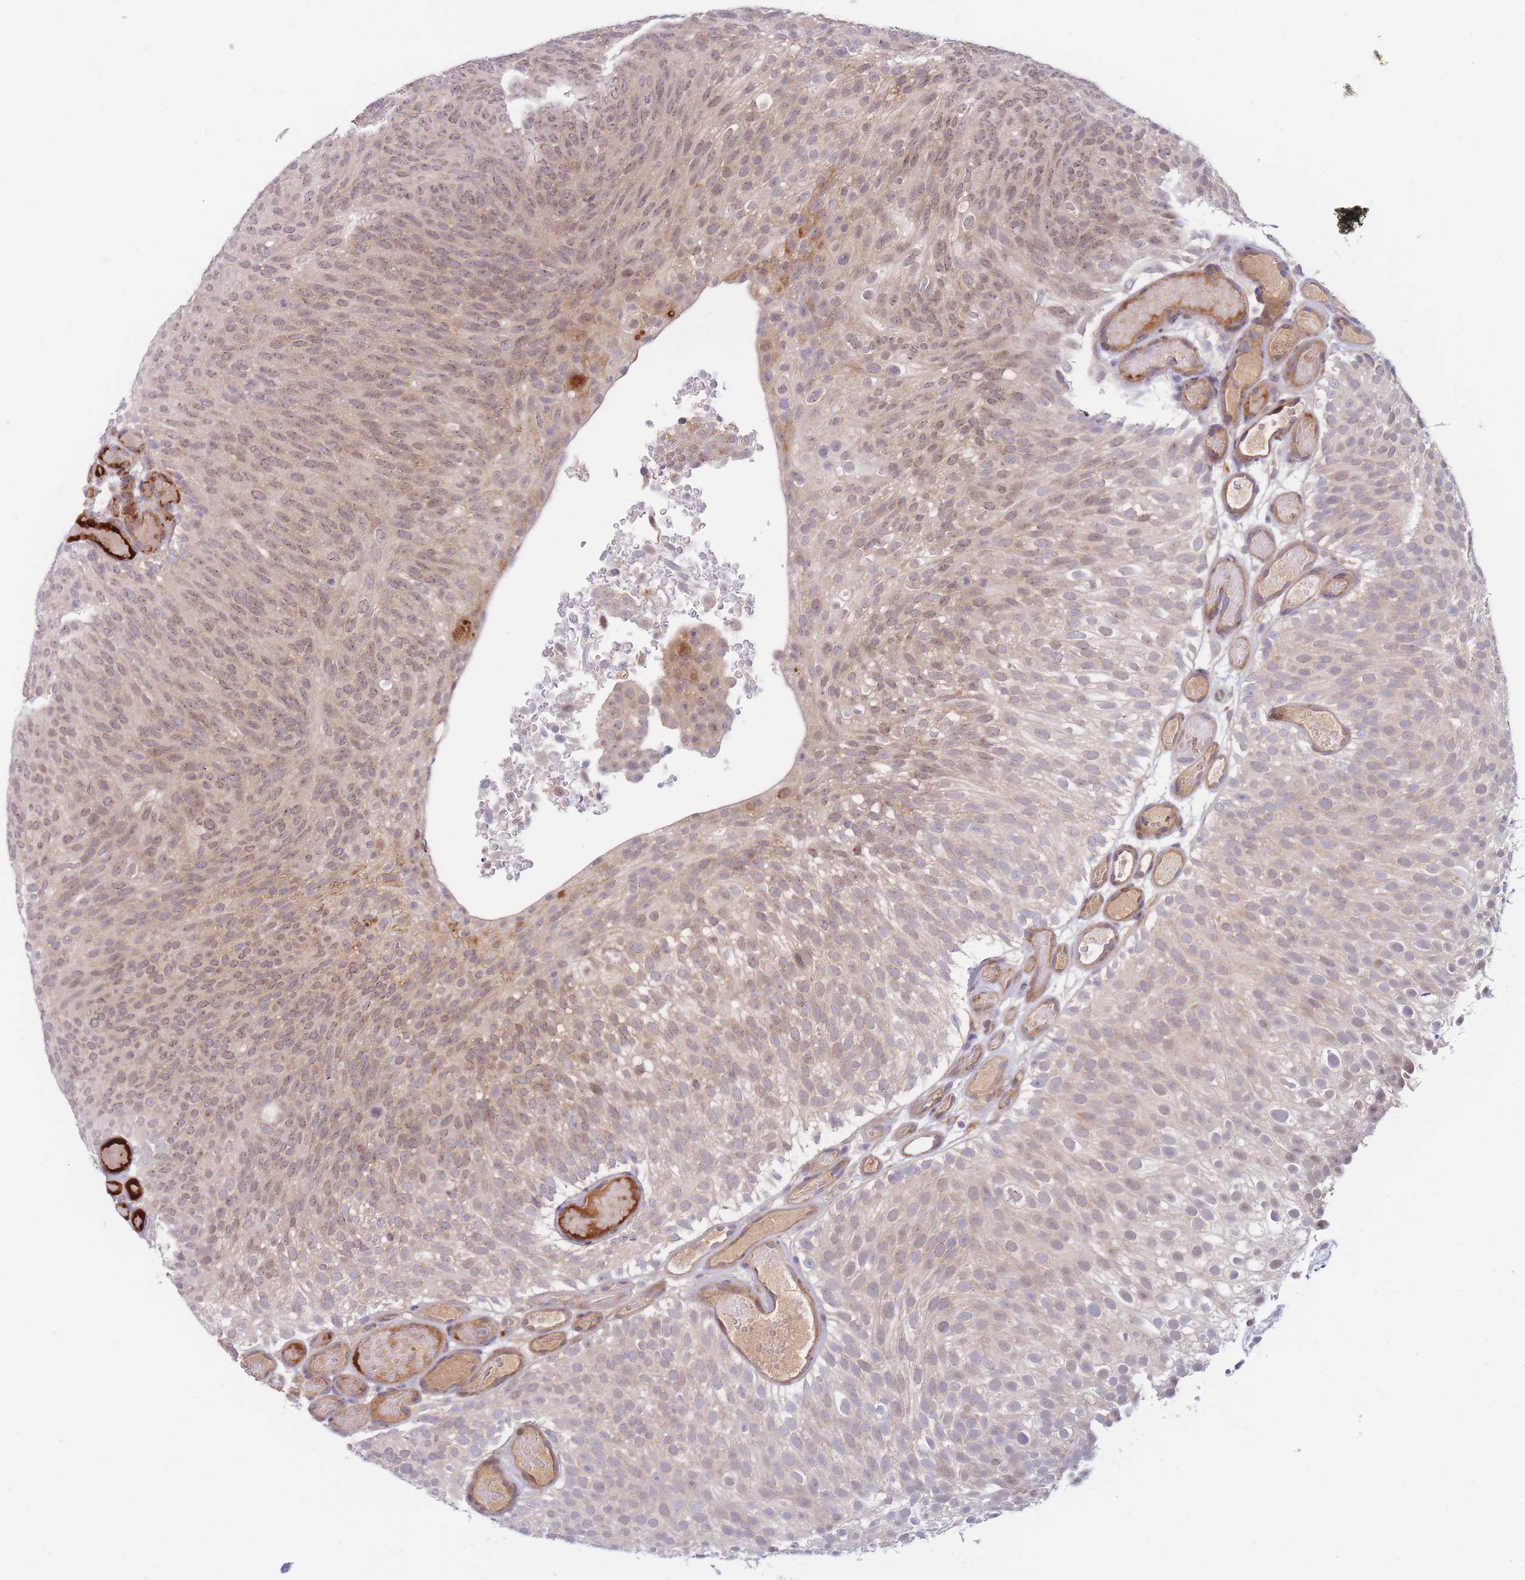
{"staining": {"intensity": "moderate", "quantity": "25%-75%", "location": "cytoplasmic/membranous"}, "tissue": "urothelial cancer", "cell_type": "Tumor cells", "image_type": "cancer", "snomed": [{"axis": "morphology", "description": "Urothelial carcinoma, Low grade"}, {"axis": "topography", "description": "Urinary bladder"}], "caption": "Moderate cytoplasmic/membranous protein expression is identified in about 25%-75% of tumor cells in urothelial carcinoma (low-grade).", "gene": "APOL4", "patient": {"sex": "male", "age": 78}}